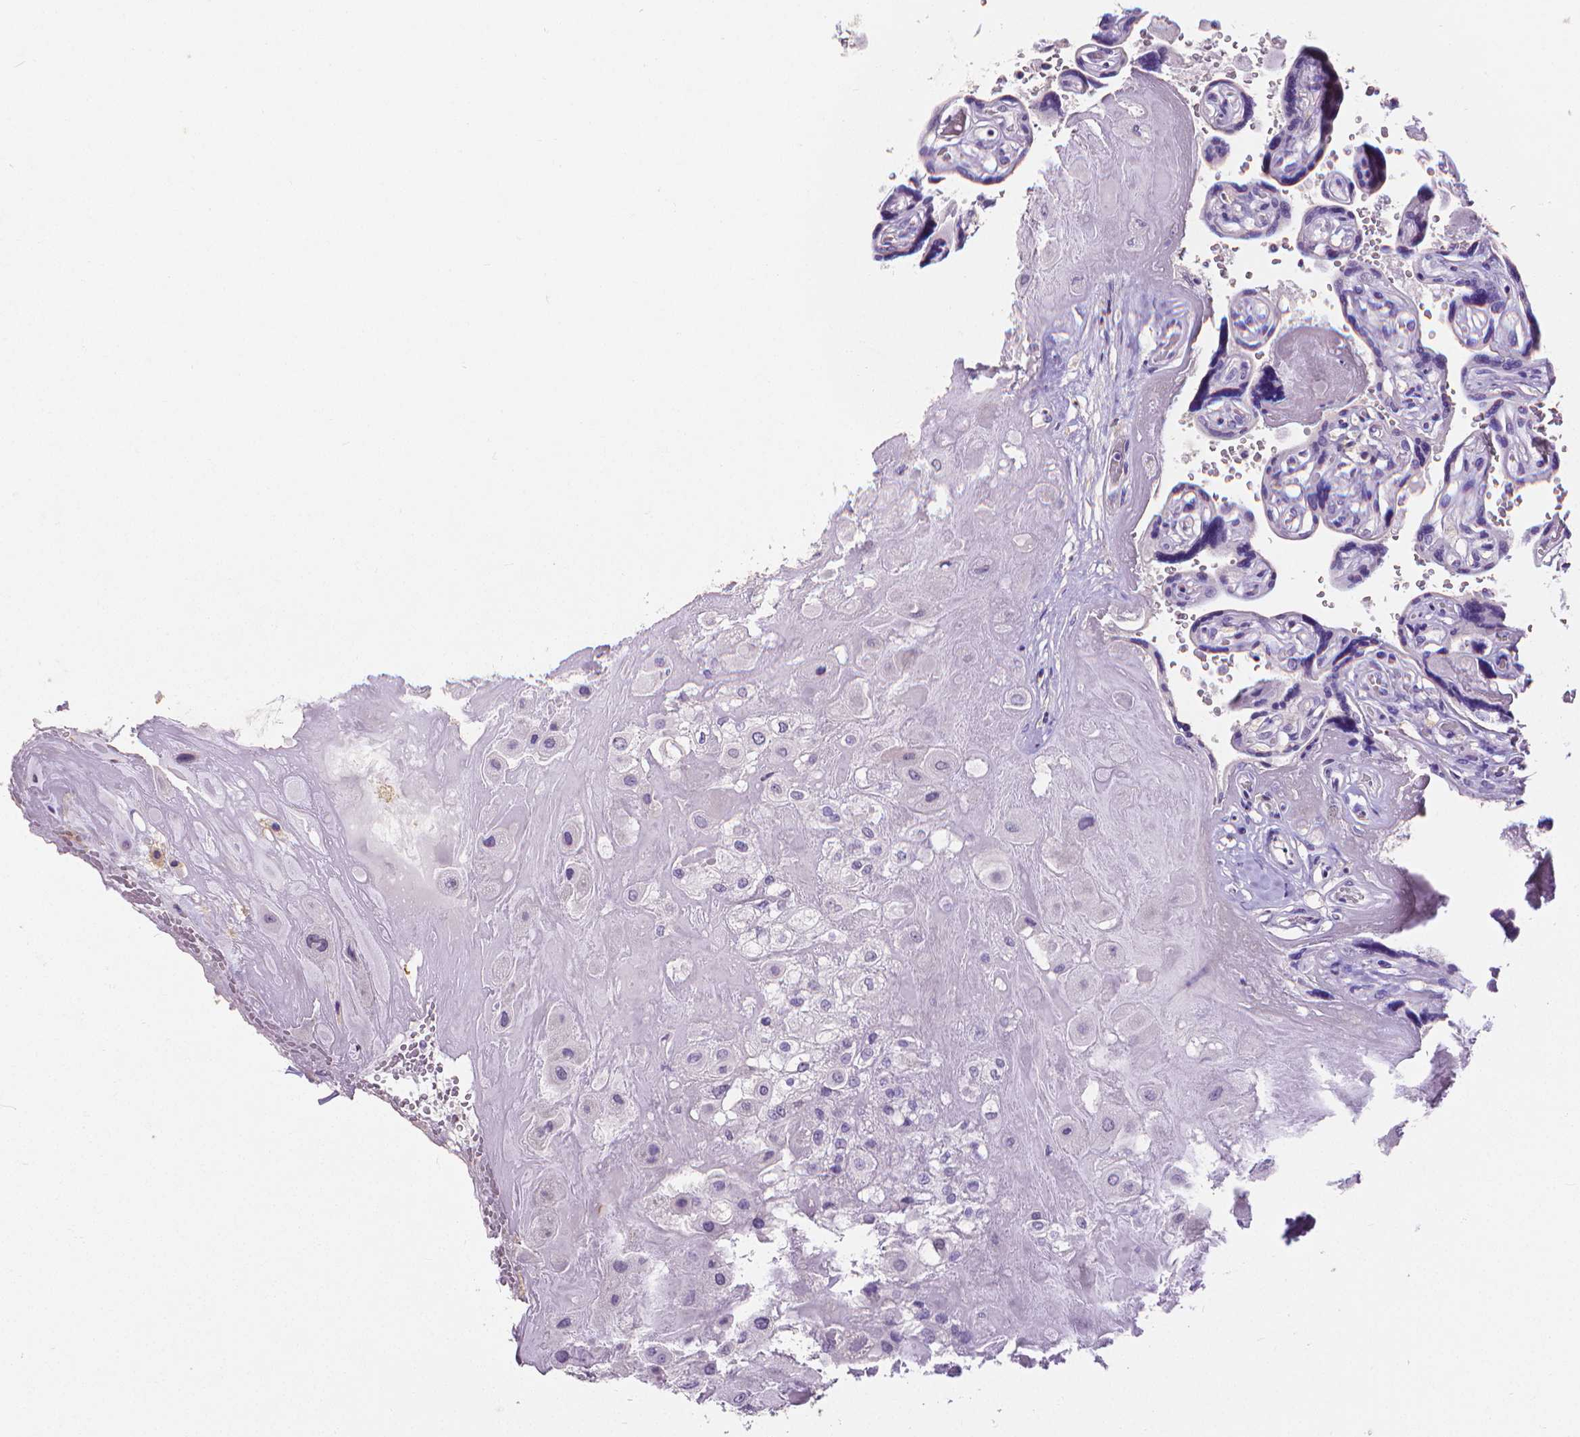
{"staining": {"intensity": "negative", "quantity": "none", "location": "none"}, "tissue": "placenta", "cell_type": "Decidual cells", "image_type": "normal", "snomed": [{"axis": "morphology", "description": "Normal tissue, NOS"}, {"axis": "topography", "description": "Placenta"}], "caption": "The IHC histopathology image has no significant expression in decidual cells of placenta. Brightfield microscopy of immunohistochemistry stained with DAB (3,3'-diaminobenzidine) (brown) and hematoxylin (blue), captured at high magnification.", "gene": "CD4", "patient": {"sex": "female", "age": 32}}